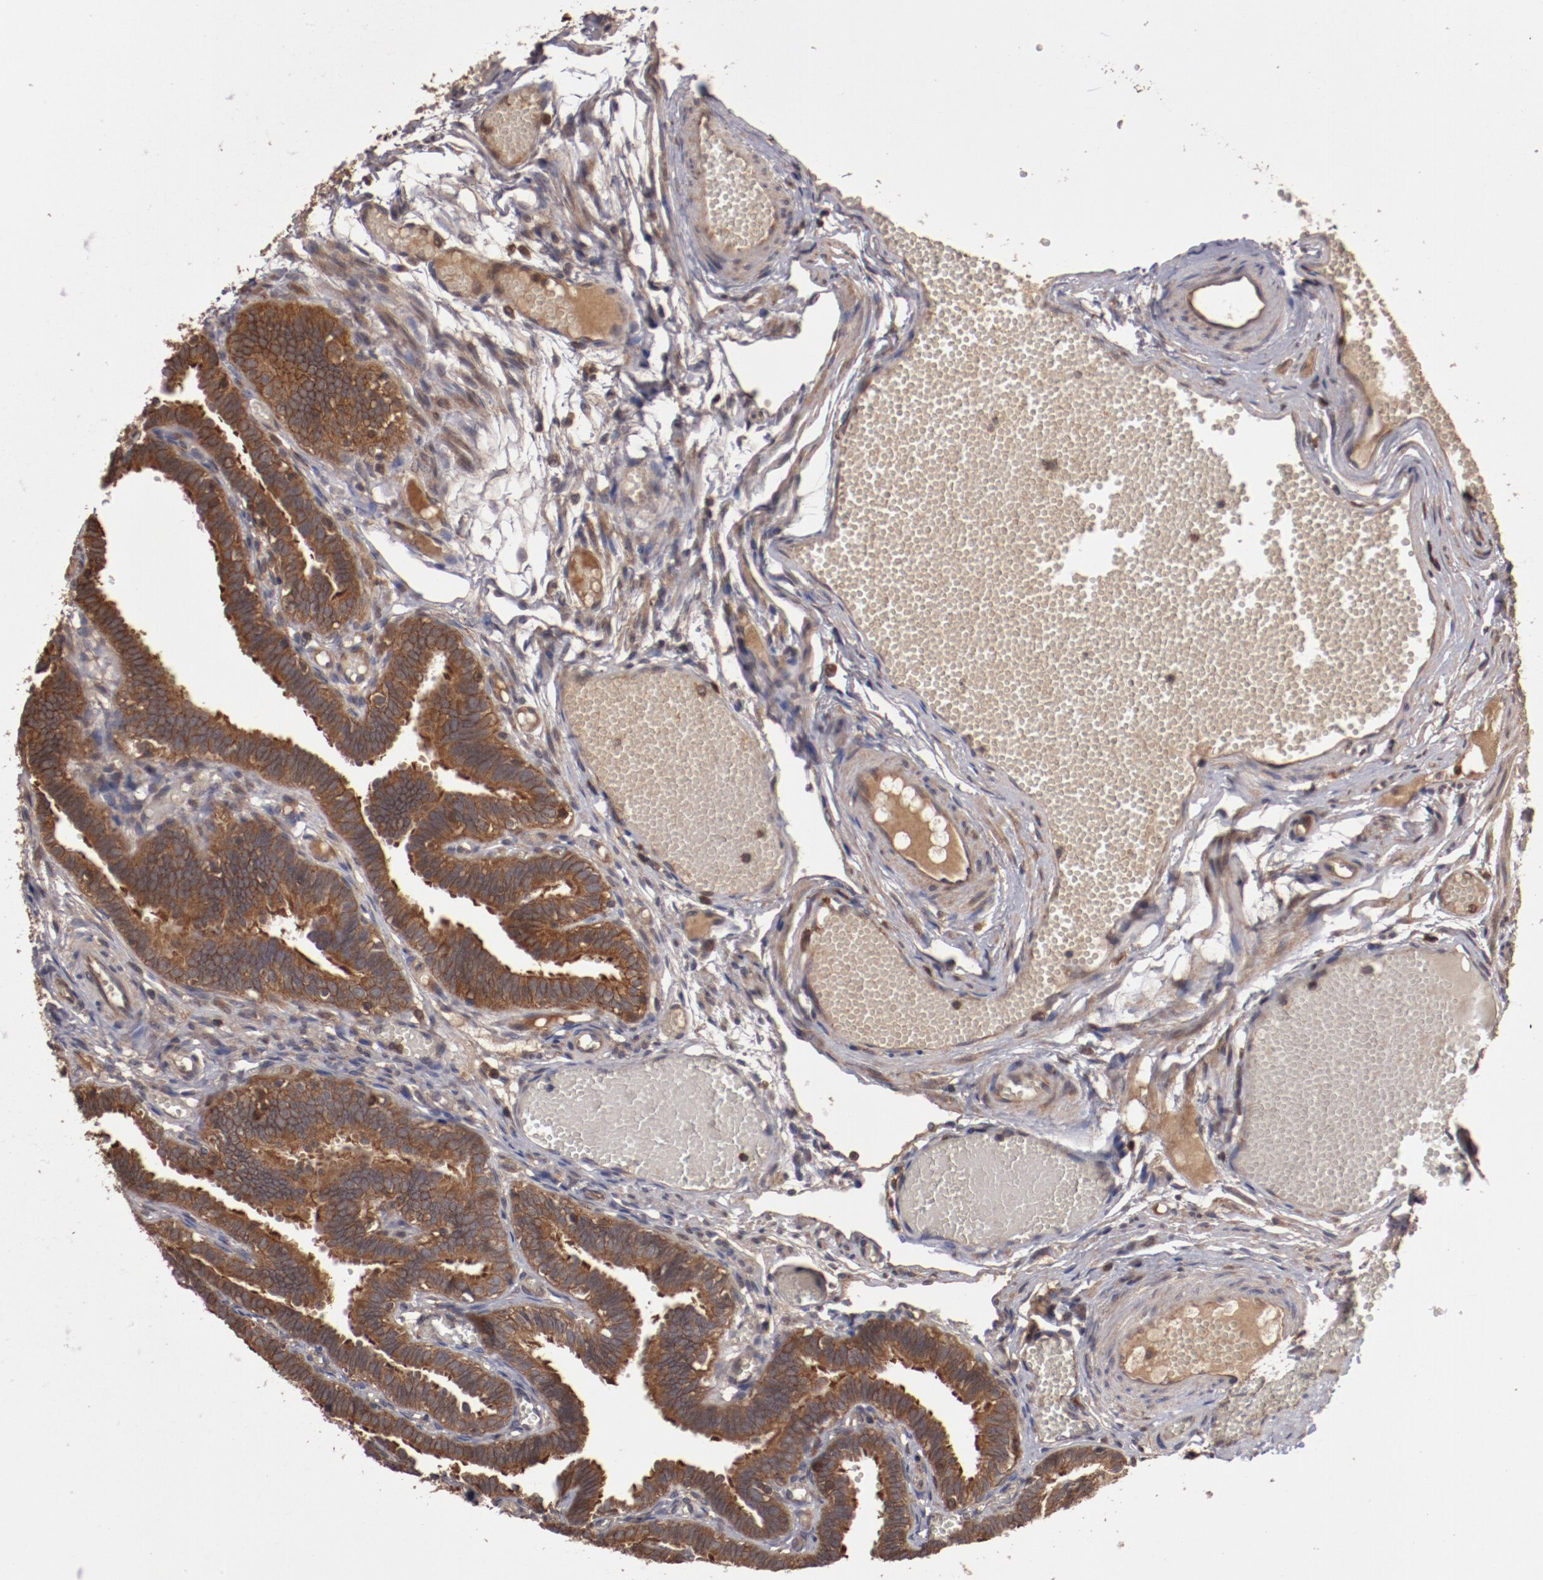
{"staining": {"intensity": "strong", "quantity": ">75%", "location": "cytoplasmic/membranous"}, "tissue": "fallopian tube", "cell_type": "Glandular cells", "image_type": "normal", "snomed": [{"axis": "morphology", "description": "Normal tissue, NOS"}, {"axis": "topography", "description": "Fallopian tube"}], "caption": "Strong cytoplasmic/membranous positivity for a protein is present in about >75% of glandular cells of unremarkable fallopian tube using immunohistochemistry.", "gene": "RPS6KA6", "patient": {"sex": "female", "age": 29}}